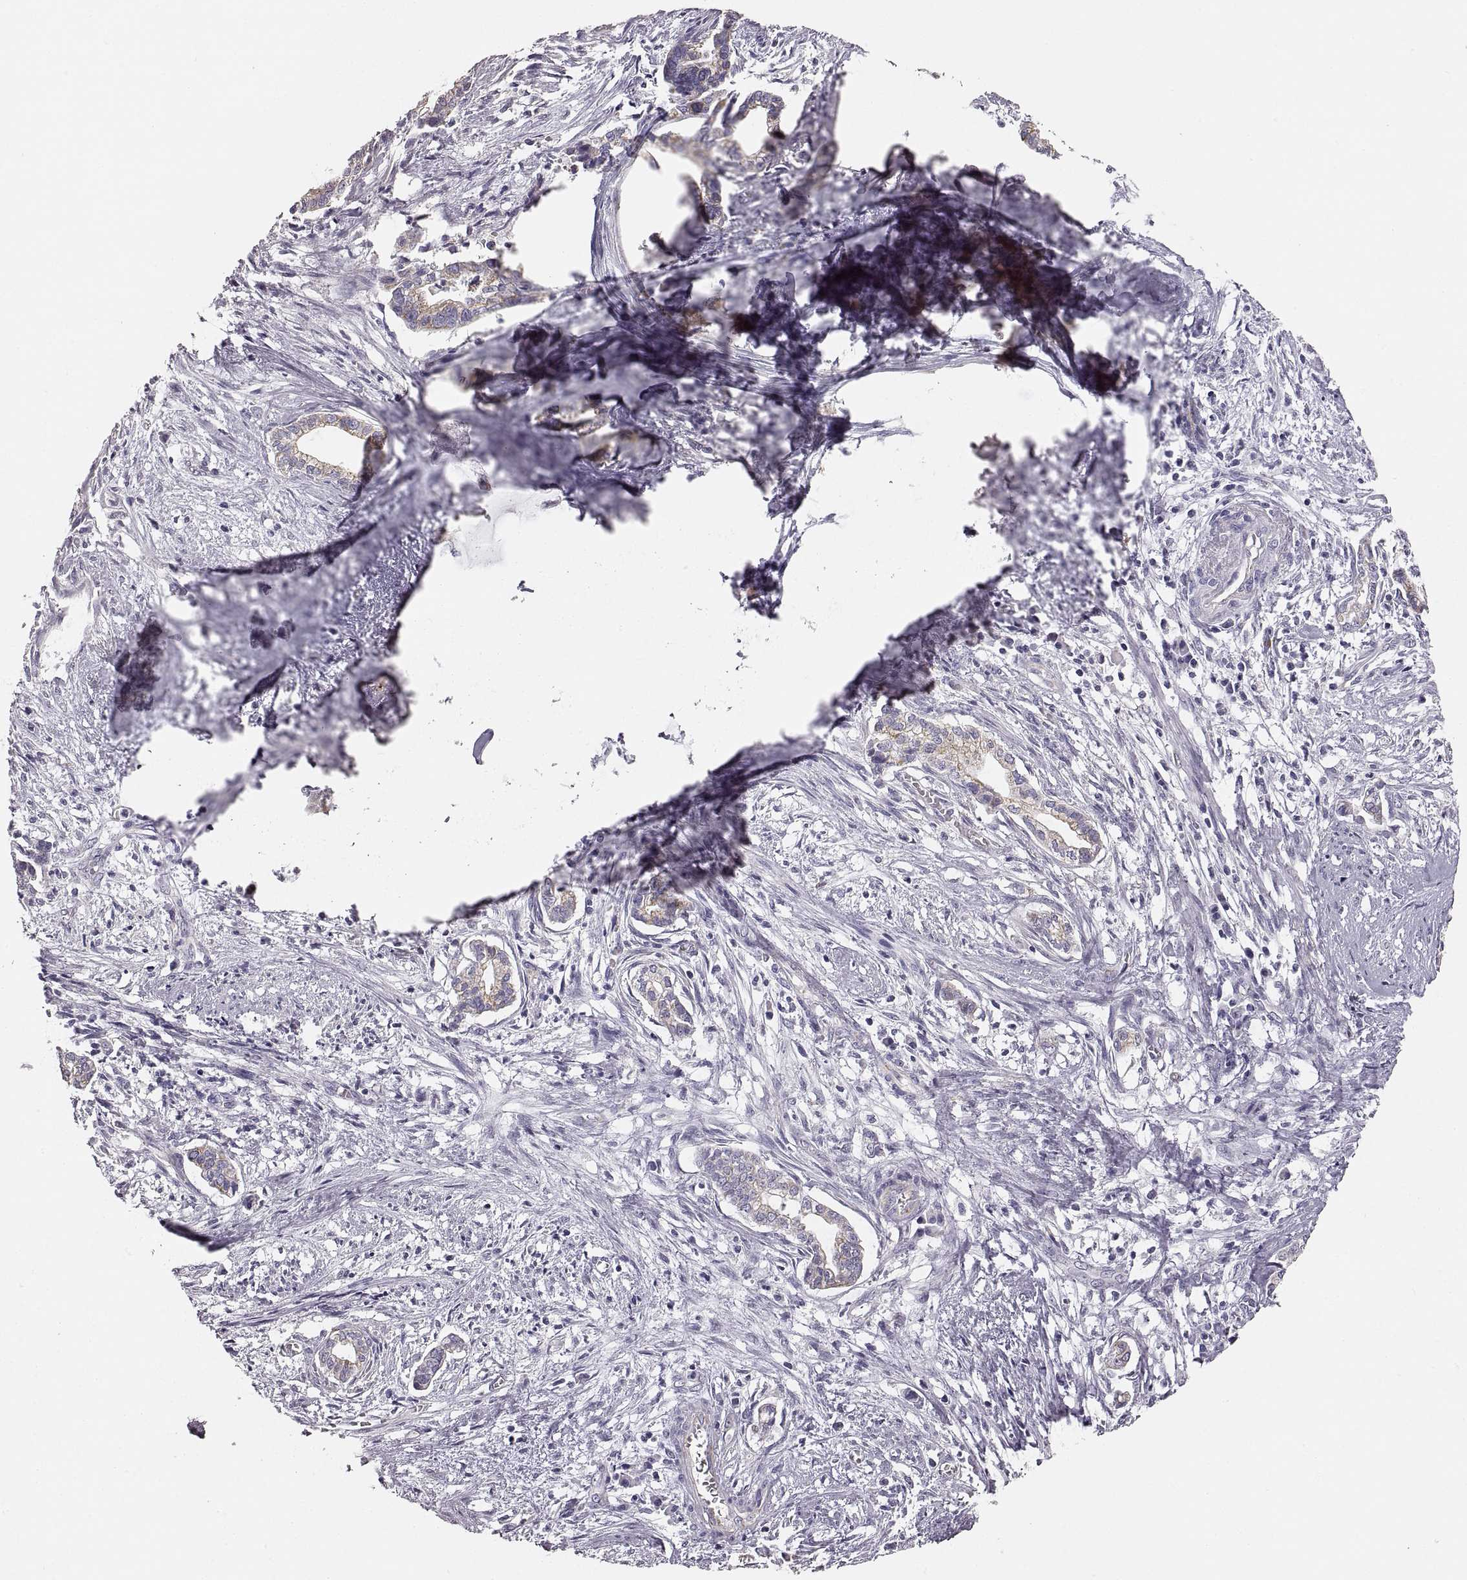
{"staining": {"intensity": "weak", "quantity": "25%-75%", "location": "cytoplasmic/membranous"}, "tissue": "cervical cancer", "cell_type": "Tumor cells", "image_type": "cancer", "snomed": [{"axis": "morphology", "description": "Adenocarcinoma, NOS"}, {"axis": "topography", "description": "Cervix"}], "caption": "Immunohistochemistry (DAB (3,3'-diaminobenzidine)) staining of human adenocarcinoma (cervical) reveals weak cytoplasmic/membranous protein positivity in approximately 25%-75% of tumor cells.", "gene": "RDH13", "patient": {"sex": "female", "age": 62}}